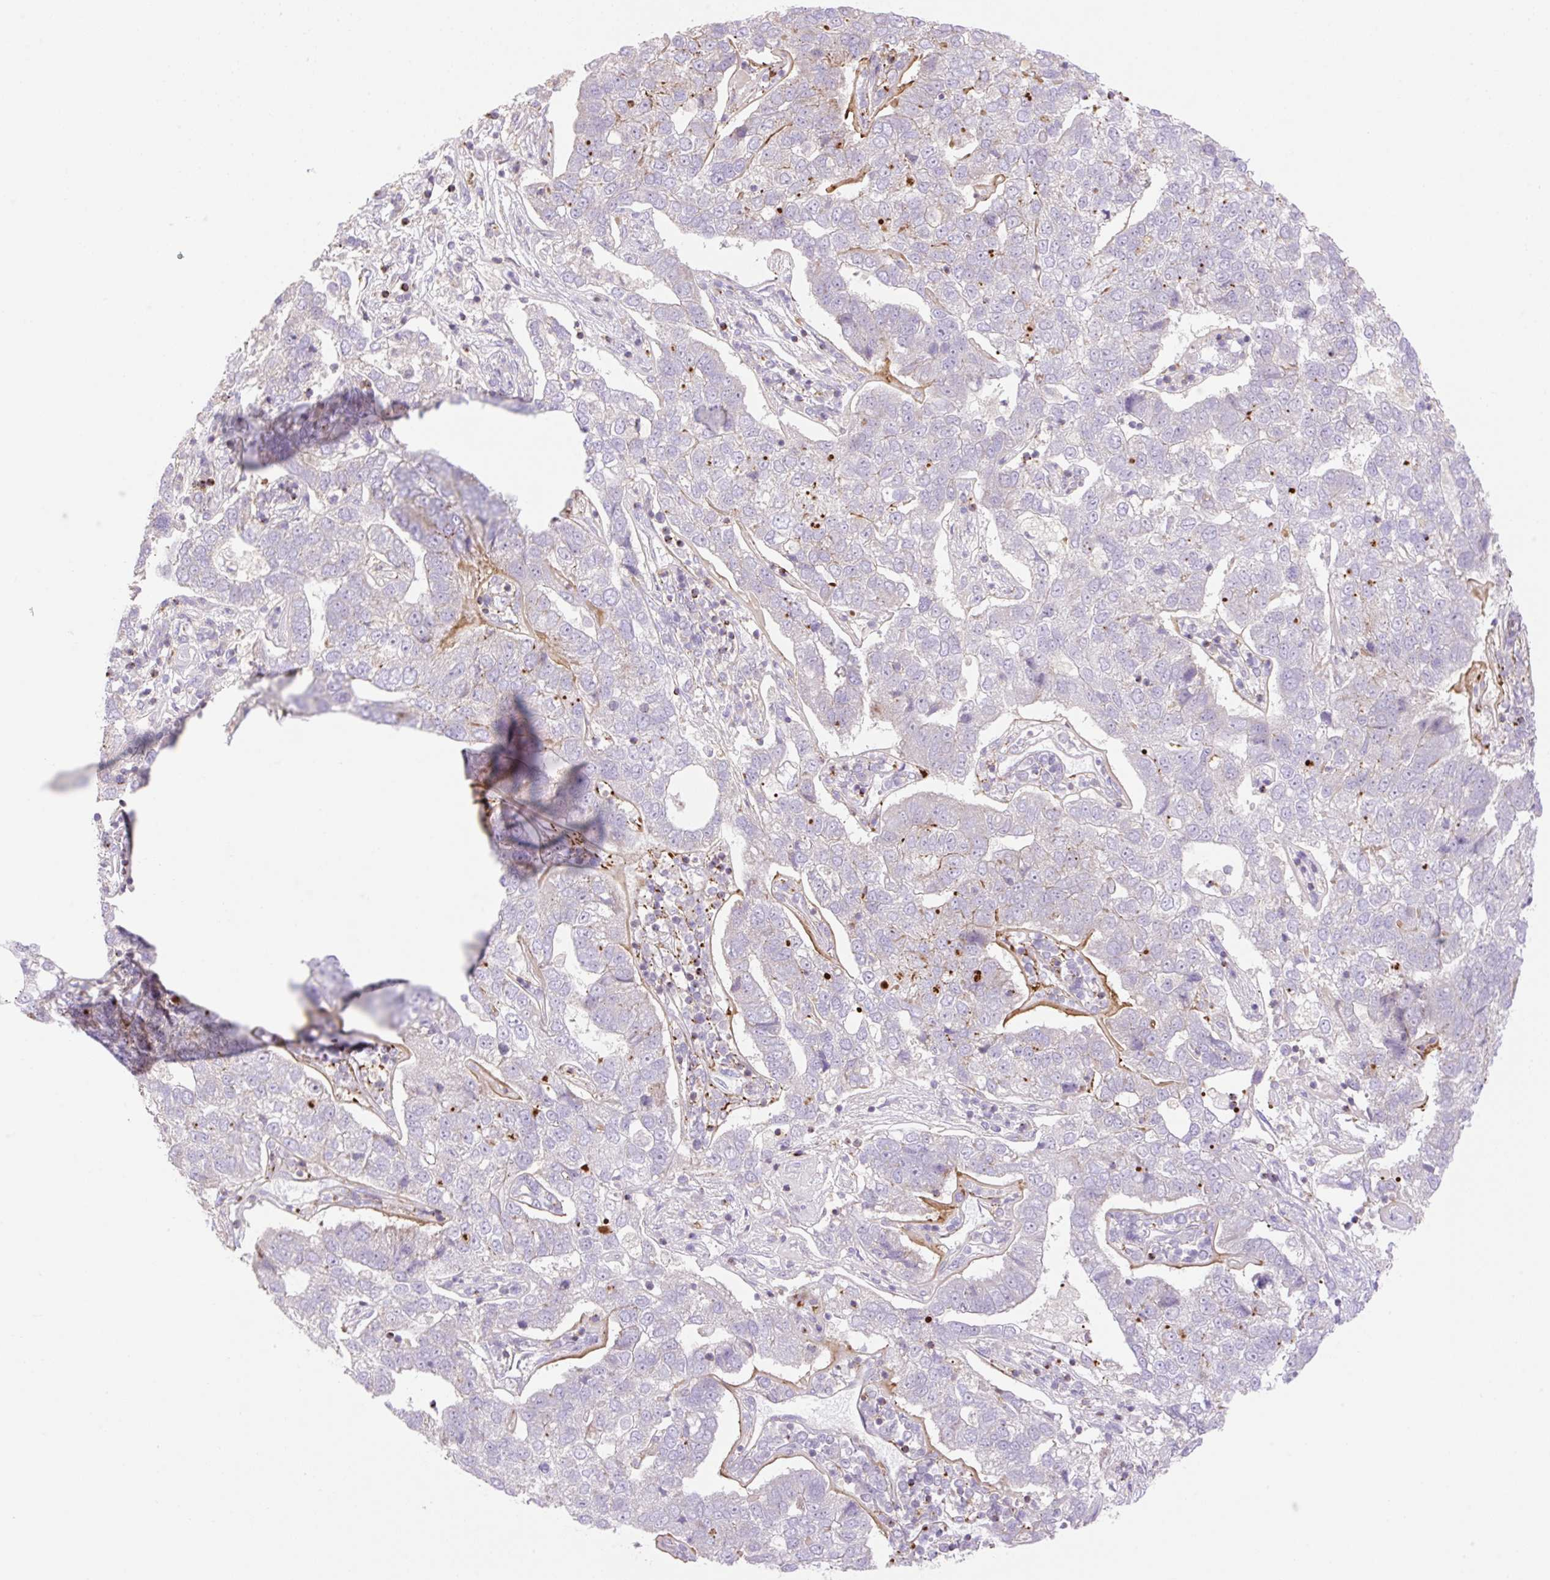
{"staining": {"intensity": "negative", "quantity": "none", "location": "none"}, "tissue": "pancreatic cancer", "cell_type": "Tumor cells", "image_type": "cancer", "snomed": [{"axis": "morphology", "description": "Adenocarcinoma, NOS"}, {"axis": "topography", "description": "Pancreas"}], "caption": "IHC photomicrograph of neoplastic tissue: pancreatic cancer stained with DAB demonstrates no significant protein staining in tumor cells.", "gene": "VPS25", "patient": {"sex": "female", "age": 61}}